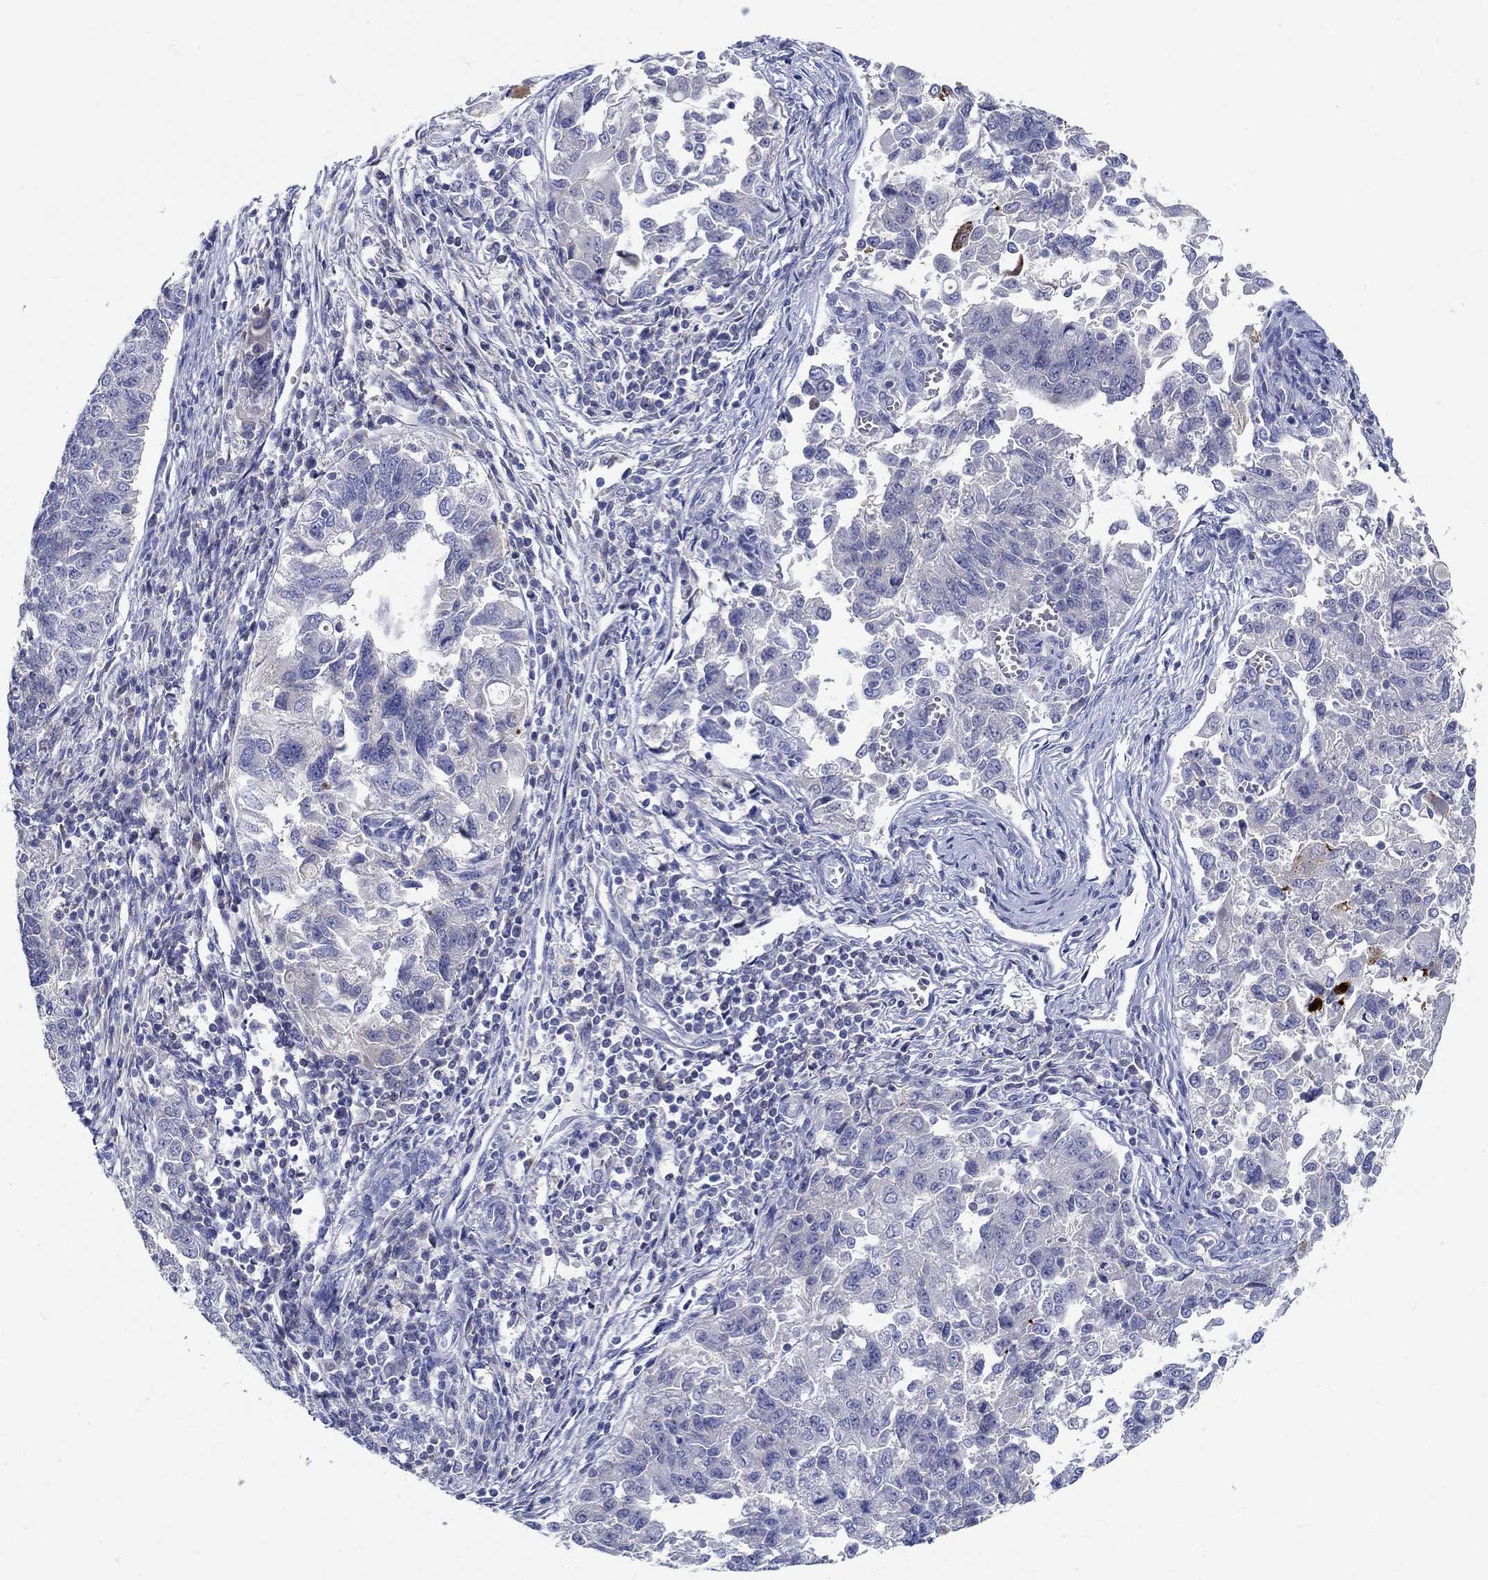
{"staining": {"intensity": "negative", "quantity": "none", "location": "none"}, "tissue": "endometrial cancer", "cell_type": "Tumor cells", "image_type": "cancer", "snomed": [{"axis": "morphology", "description": "Adenocarcinoma, NOS"}, {"axis": "topography", "description": "Endometrium"}], "caption": "High magnification brightfield microscopy of endometrial adenocarcinoma stained with DAB (3,3'-diaminobenzidine) (brown) and counterstained with hematoxylin (blue): tumor cells show no significant staining.", "gene": "CRYGD", "patient": {"sex": "female", "age": 43}}